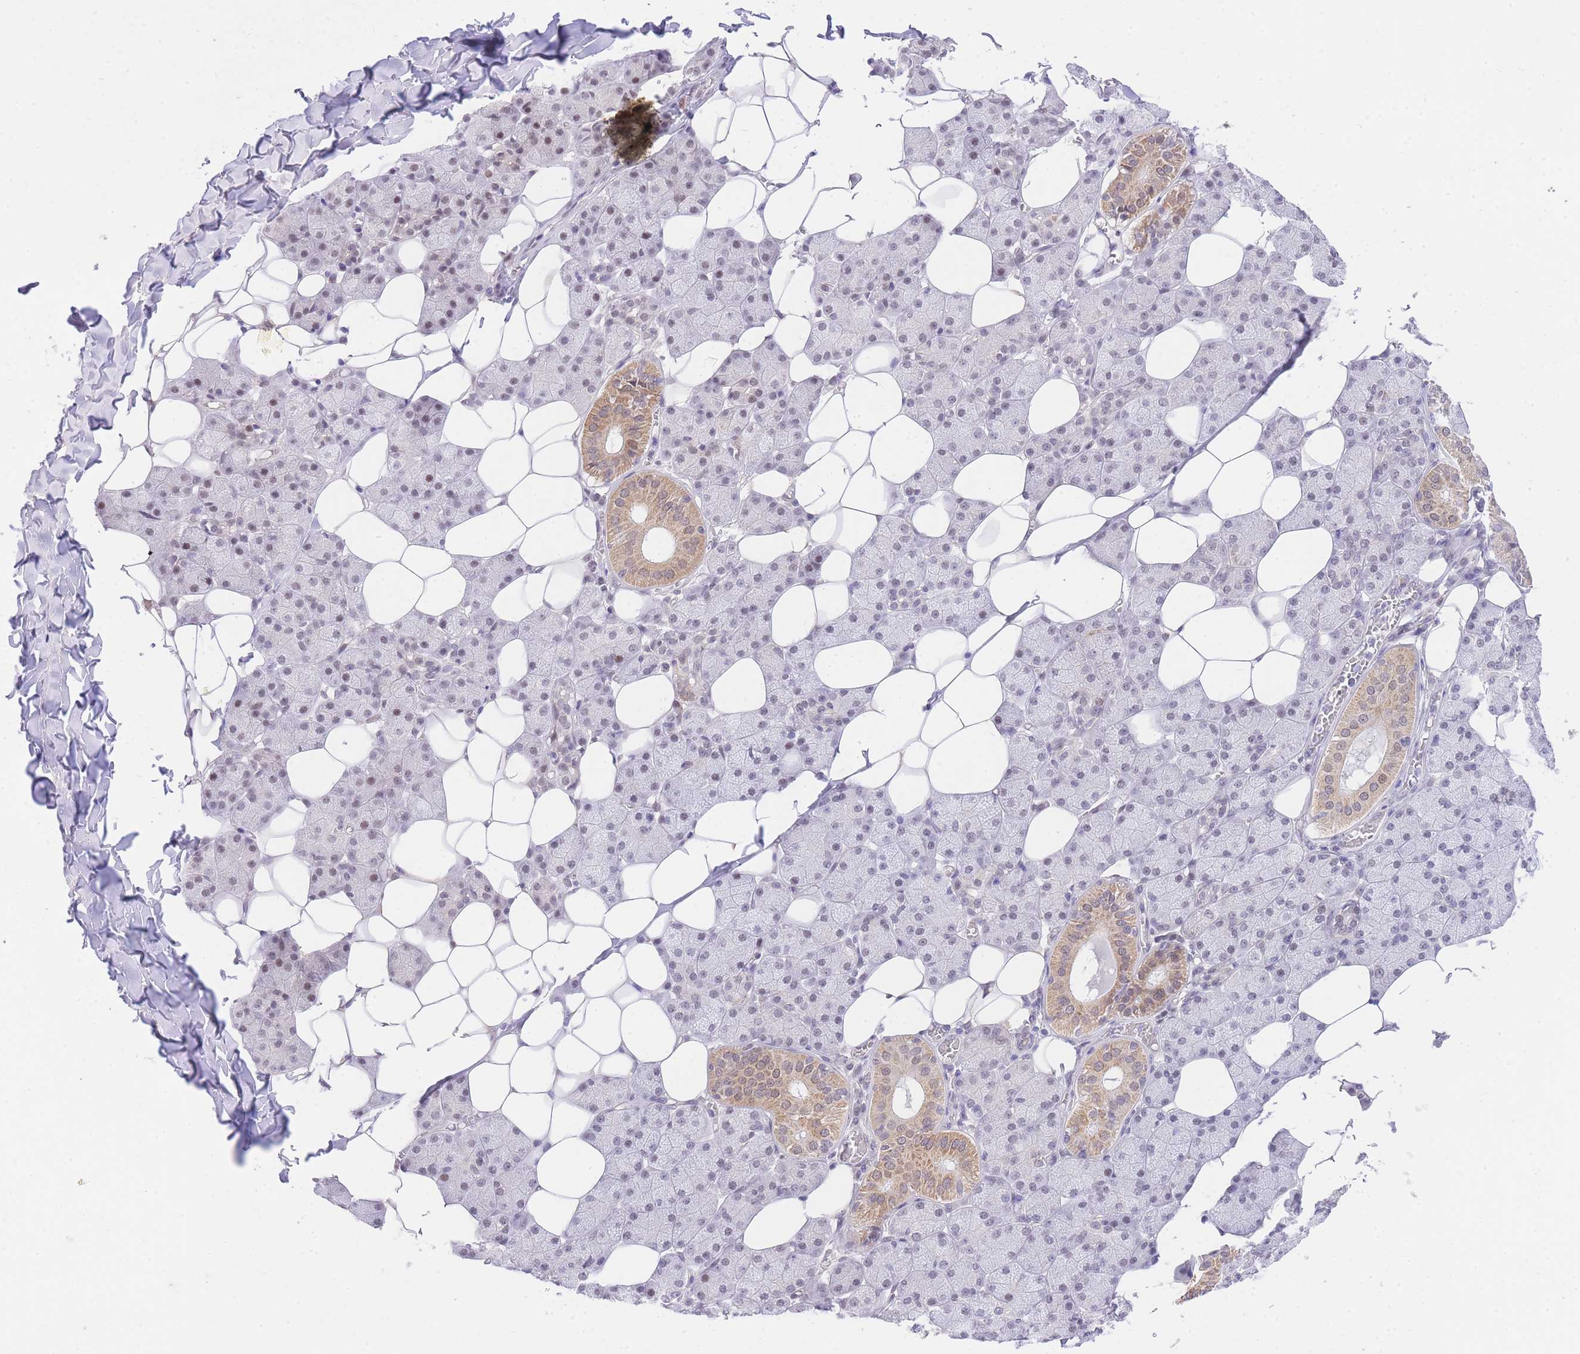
{"staining": {"intensity": "weak", "quantity": "25%-75%", "location": "cytoplasmic/membranous,nuclear"}, "tissue": "salivary gland", "cell_type": "Glandular cells", "image_type": "normal", "snomed": [{"axis": "morphology", "description": "Normal tissue, NOS"}, {"axis": "topography", "description": "Salivary gland"}], "caption": "IHC histopathology image of benign salivary gland stained for a protein (brown), which shows low levels of weak cytoplasmic/membranous,nuclear expression in approximately 25%-75% of glandular cells.", "gene": "UBXN7", "patient": {"sex": "female", "age": 33}}